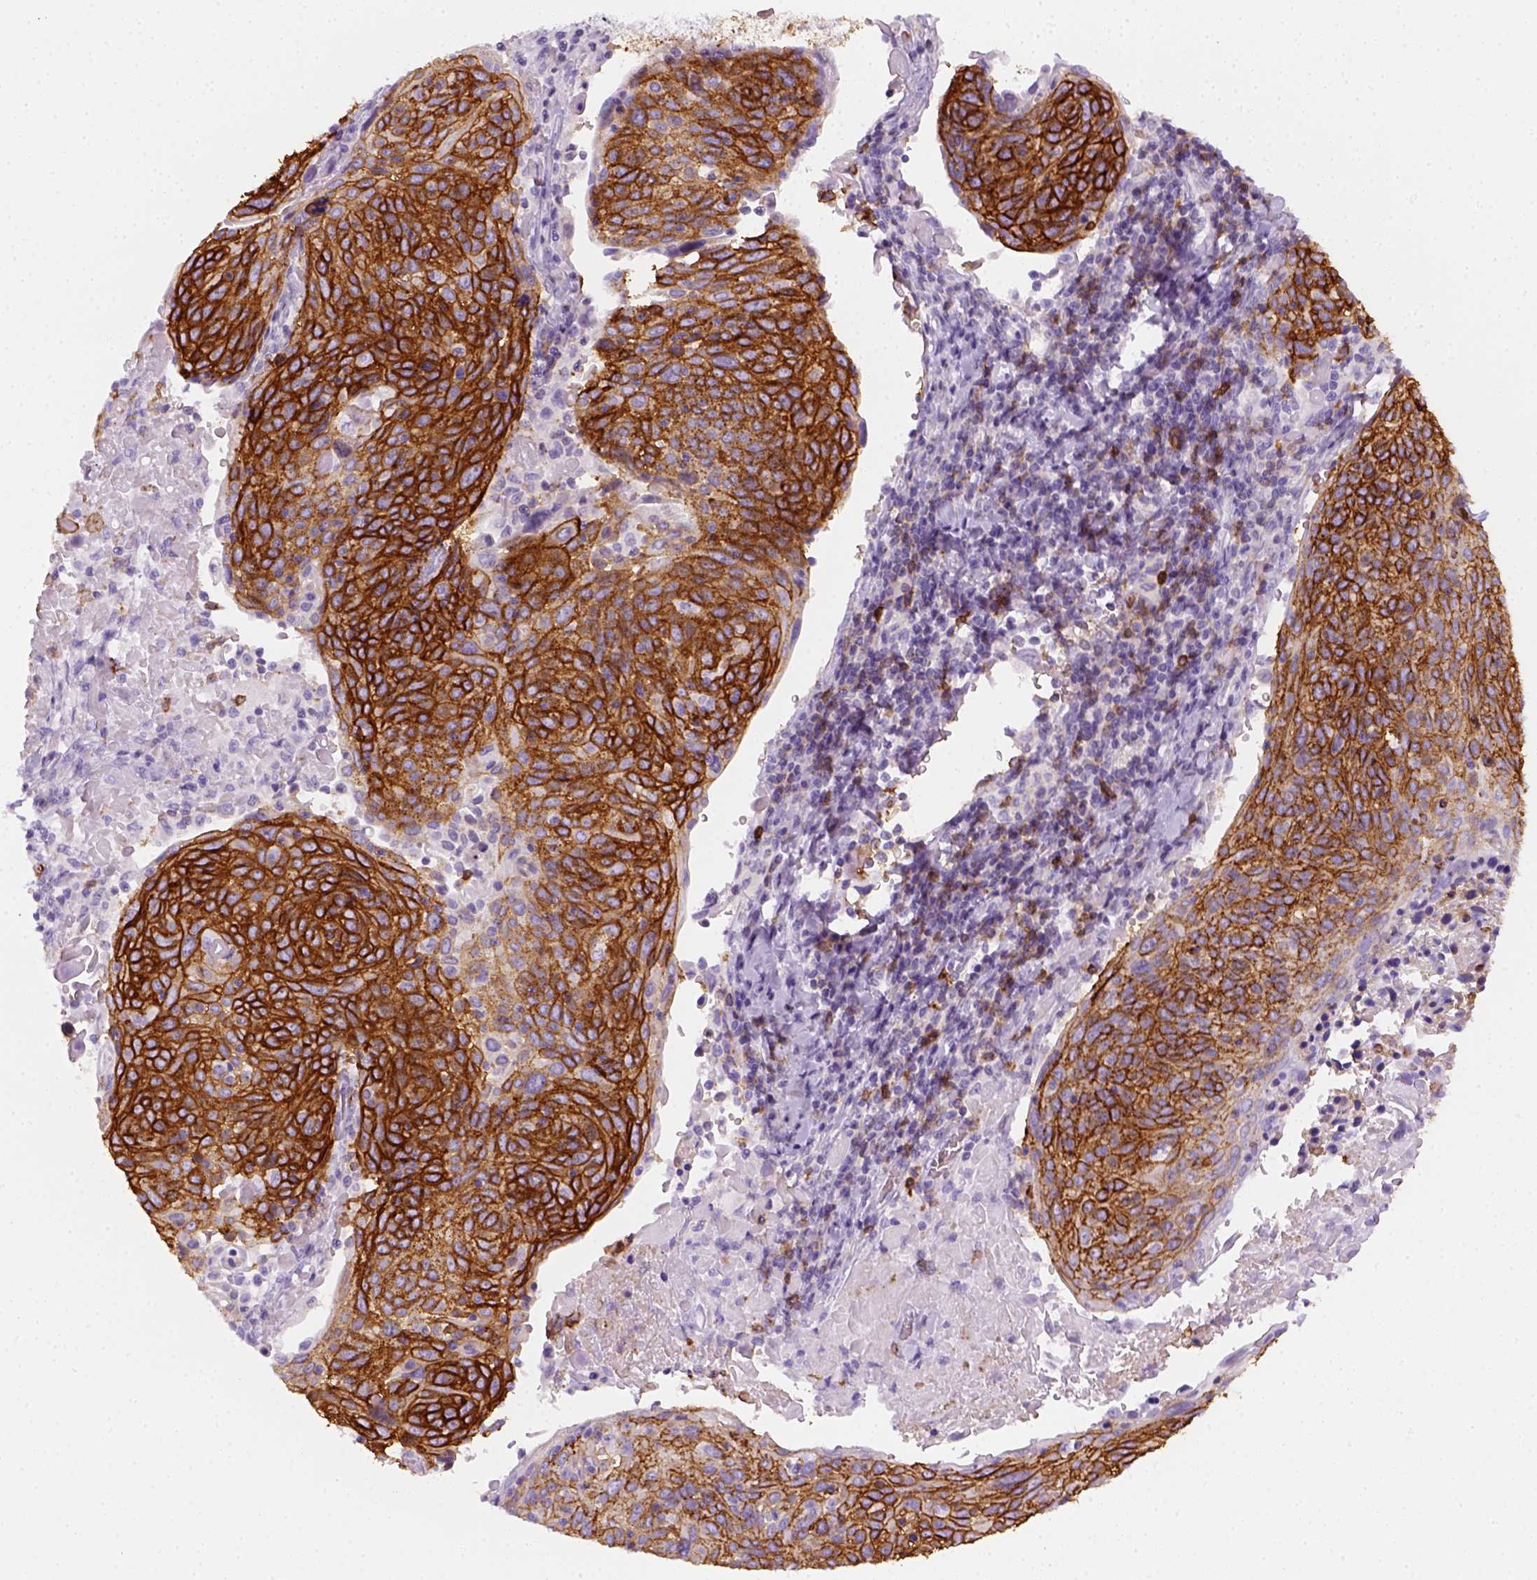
{"staining": {"intensity": "strong", "quantity": ">75%", "location": "cytoplasmic/membranous"}, "tissue": "cervical cancer", "cell_type": "Tumor cells", "image_type": "cancer", "snomed": [{"axis": "morphology", "description": "Squamous cell carcinoma, NOS"}, {"axis": "topography", "description": "Cervix"}], "caption": "A brown stain shows strong cytoplasmic/membranous staining of a protein in human cervical cancer (squamous cell carcinoma) tumor cells.", "gene": "AQP3", "patient": {"sex": "female", "age": 61}}